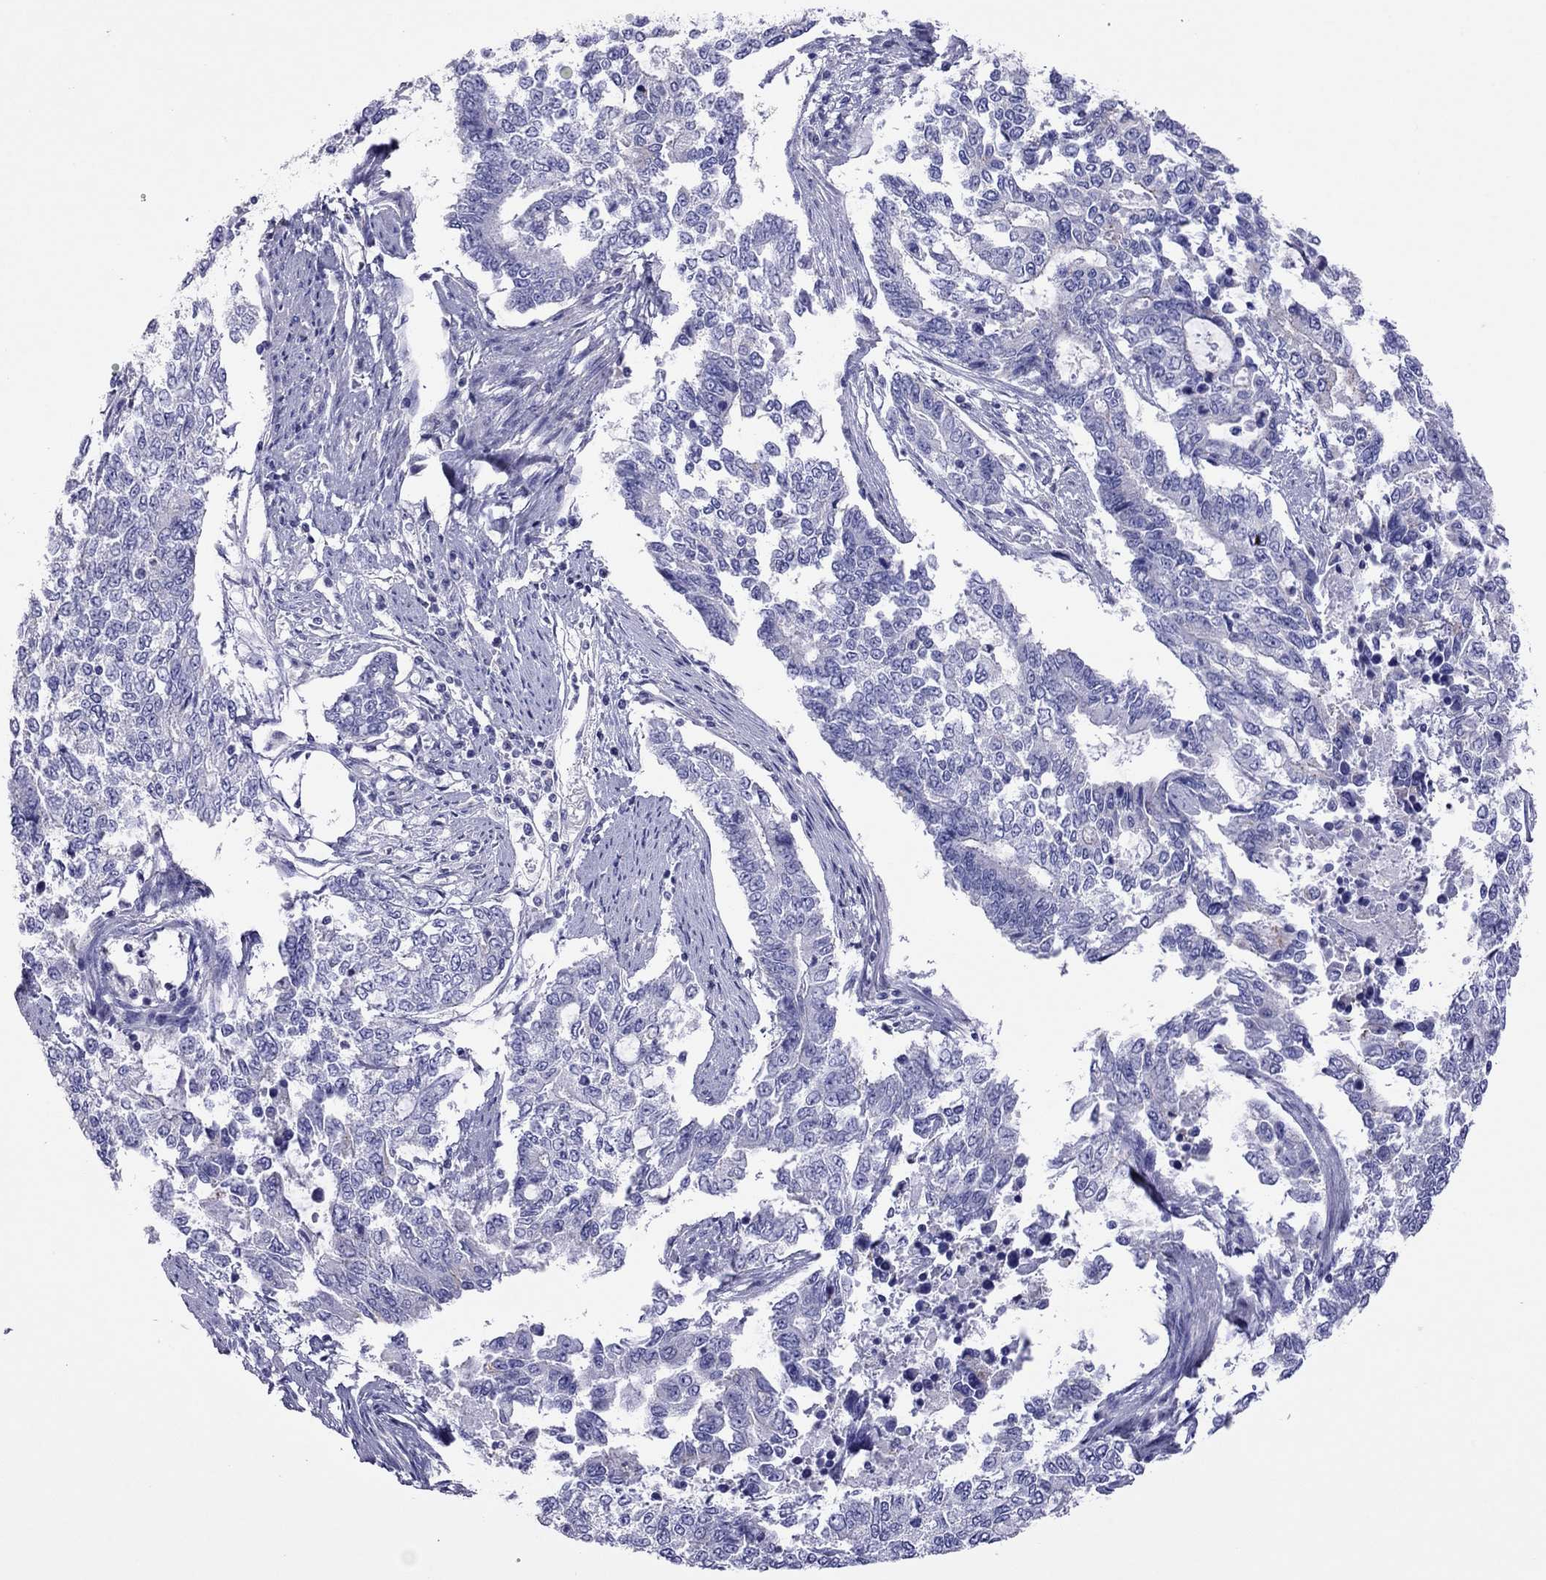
{"staining": {"intensity": "negative", "quantity": "none", "location": "none"}, "tissue": "endometrial cancer", "cell_type": "Tumor cells", "image_type": "cancer", "snomed": [{"axis": "morphology", "description": "Adenocarcinoma, NOS"}, {"axis": "topography", "description": "Uterus"}], "caption": "DAB immunohistochemical staining of endometrial adenocarcinoma demonstrates no significant expression in tumor cells. Brightfield microscopy of IHC stained with DAB (brown) and hematoxylin (blue), captured at high magnification.", "gene": "MPZ", "patient": {"sex": "female", "age": 59}}